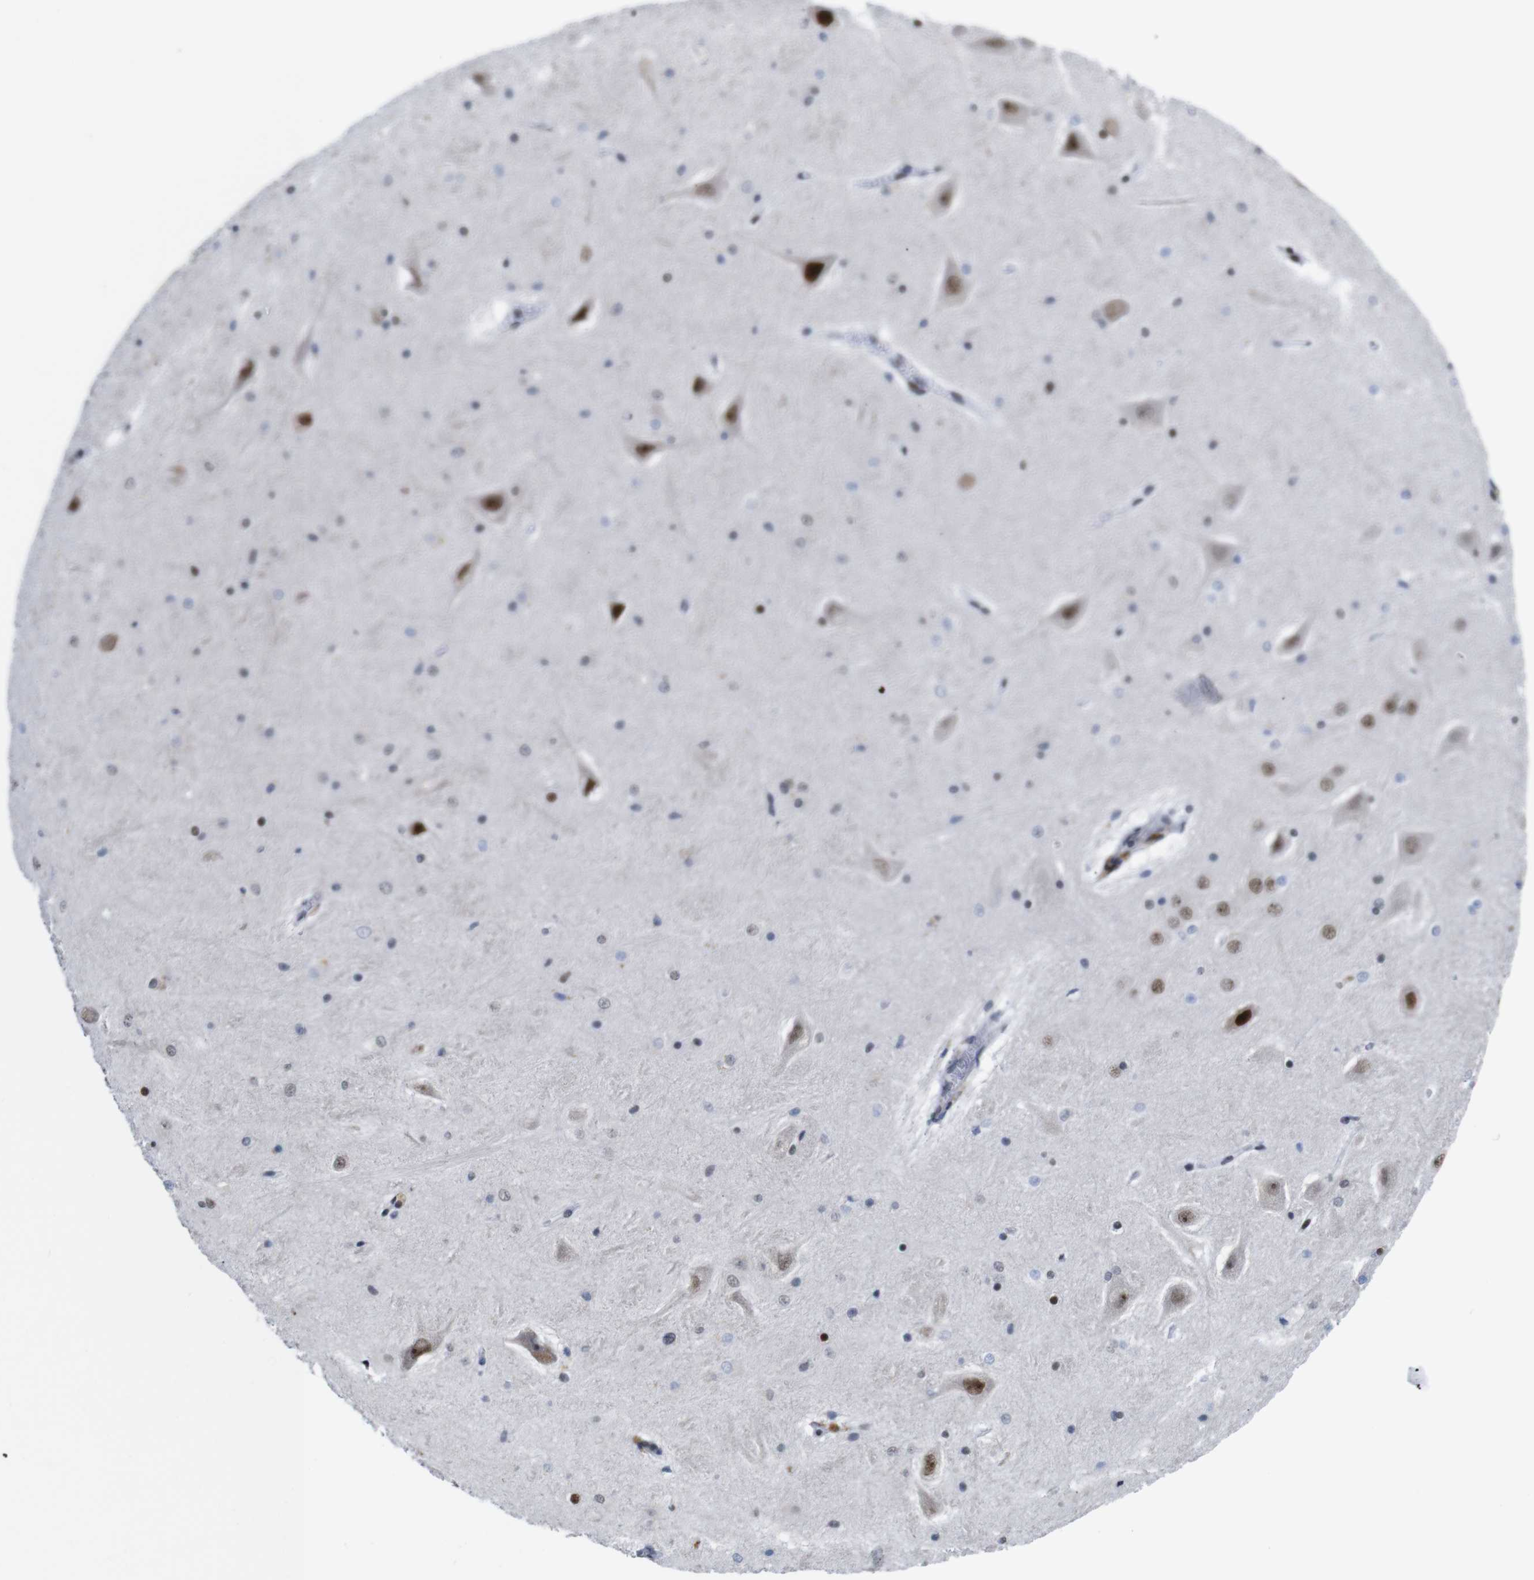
{"staining": {"intensity": "moderate", "quantity": "<25%", "location": "nuclear"}, "tissue": "hippocampus", "cell_type": "Glial cells", "image_type": "normal", "snomed": [{"axis": "morphology", "description": "Normal tissue, NOS"}, {"axis": "topography", "description": "Hippocampus"}], "caption": "Immunohistochemical staining of benign human hippocampus displays <25% levels of moderate nuclear protein expression in about <25% of glial cells. The staining was performed using DAB, with brown indicating positive protein expression. Nuclei are stained blue with hematoxylin.", "gene": "GATA6", "patient": {"sex": "male", "age": 45}}